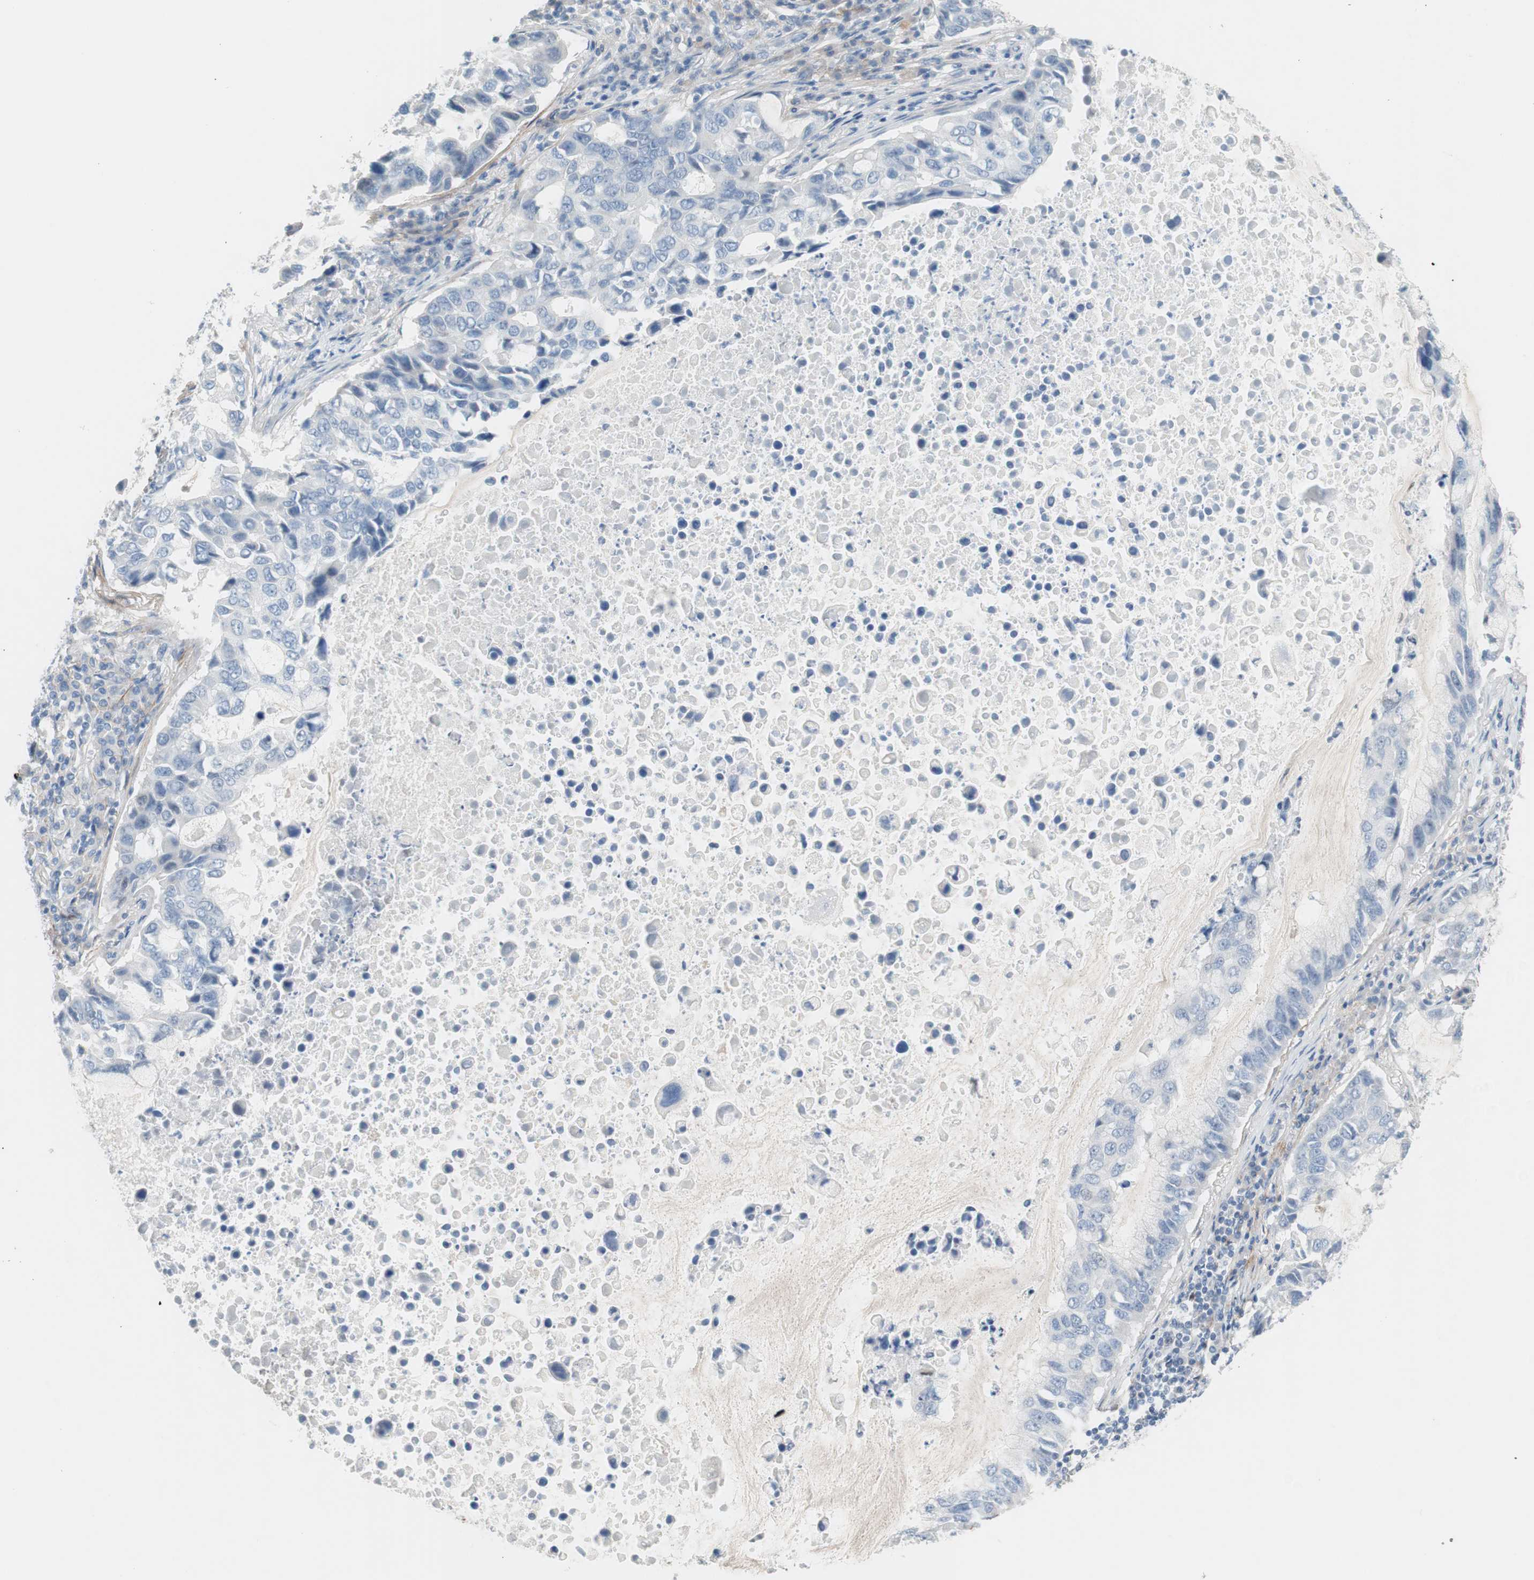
{"staining": {"intensity": "negative", "quantity": "none", "location": "none"}, "tissue": "lung cancer", "cell_type": "Tumor cells", "image_type": "cancer", "snomed": [{"axis": "morphology", "description": "Adenocarcinoma, NOS"}, {"axis": "topography", "description": "Lung"}], "caption": "A photomicrograph of human lung cancer is negative for staining in tumor cells. Brightfield microscopy of IHC stained with DAB (3,3'-diaminobenzidine) (brown) and hematoxylin (blue), captured at high magnification.", "gene": "FOSL1", "patient": {"sex": "male", "age": 64}}